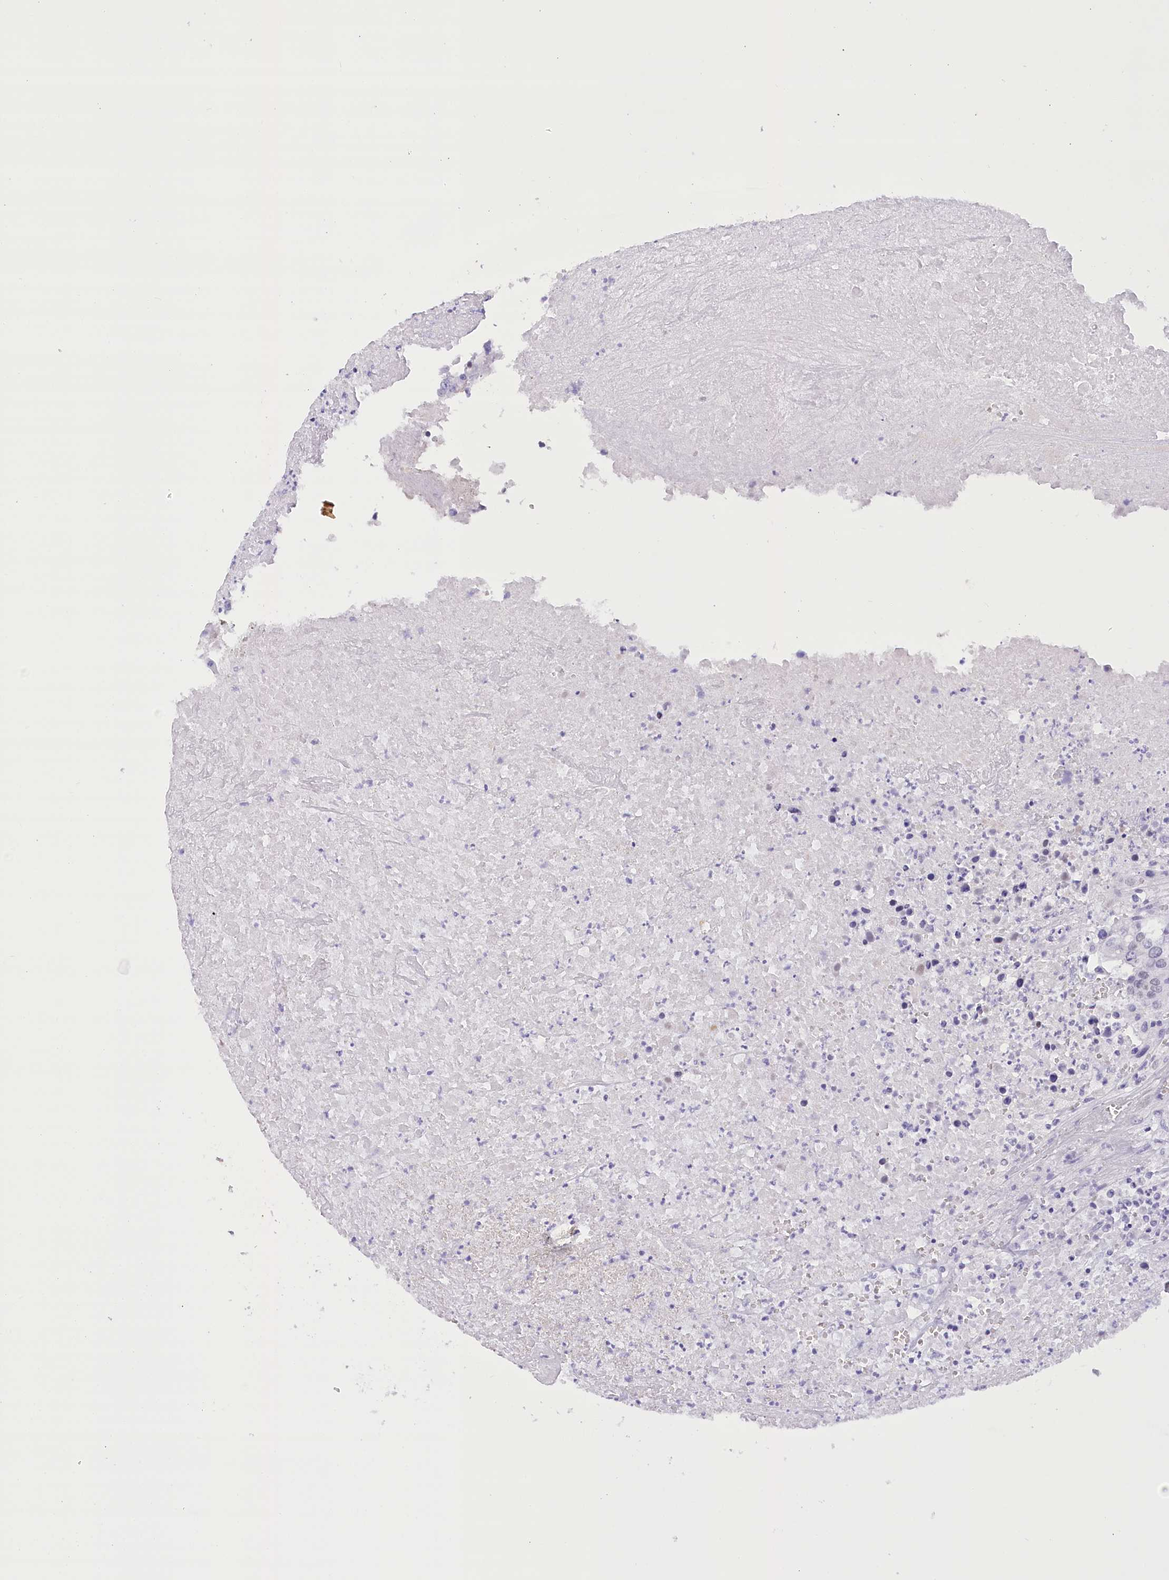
{"staining": {"intensity": "negative", "quantity": "none", "location": "none"}, "tissue": "colorectal cancer", "cell_type": "Tumor cells", "image_type": "cancer", "snomed": [{"axis": "morphology", "description": "Adenocarcinoma, NOS"}, {"axis": "topography", "description": "Colon"}], "caption": "Immunohistochemistry of colorectal adenocarcinoma demonstrates no staining in tumor cells.", "gene": "HNRNPA0", "patient": {"sex": "male", "age": 77}}